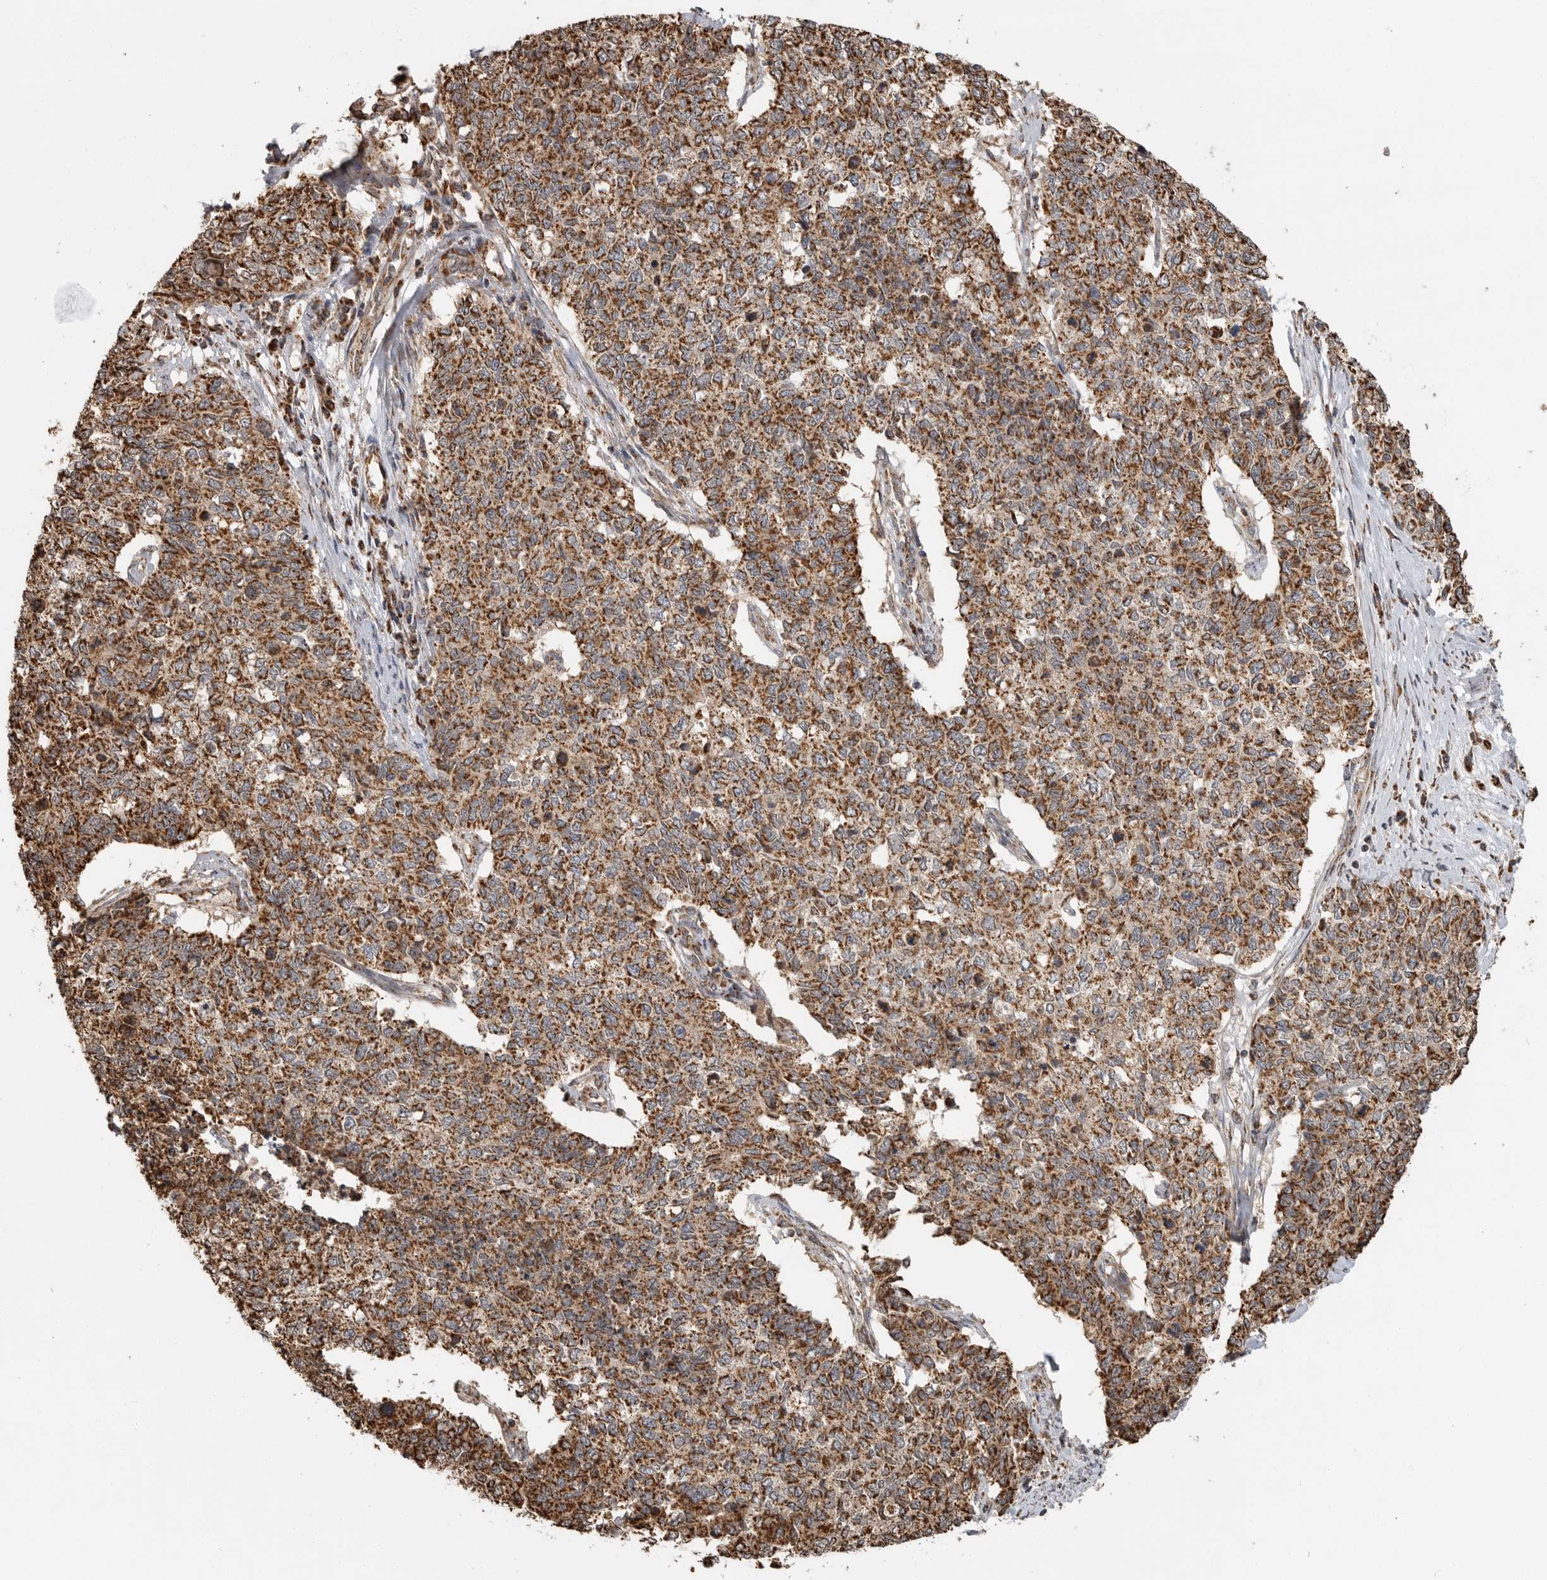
{"staining": {"intensity": "strong", "quantity": ">75%", "location": "cytoplasmic/membranous"}, "tissue": "cervical cancer", "cell_type": "Tumor cells", "image_type": "cancer", "snomed": [{"axis": "morphology", "description": "Squamous cell carcinoma, NOS"}, {"axis": "topography", "description": "Cervix"}], "caption": "High-magnification brightfield microscopy of cervical cancer stained with DAB (brown) and counterstained with hematoxylin (blue). tumor cells exhibit strong cytoplasmic/membranous positivity is present in approximately>75% of cells. The staining is performed using DAB brown chromogen to label protein expression. The nuclei are counter-stained blue using hematoxylin.", "gene": "GCNT2", "patient": {"sex": "female", "age": 63}}